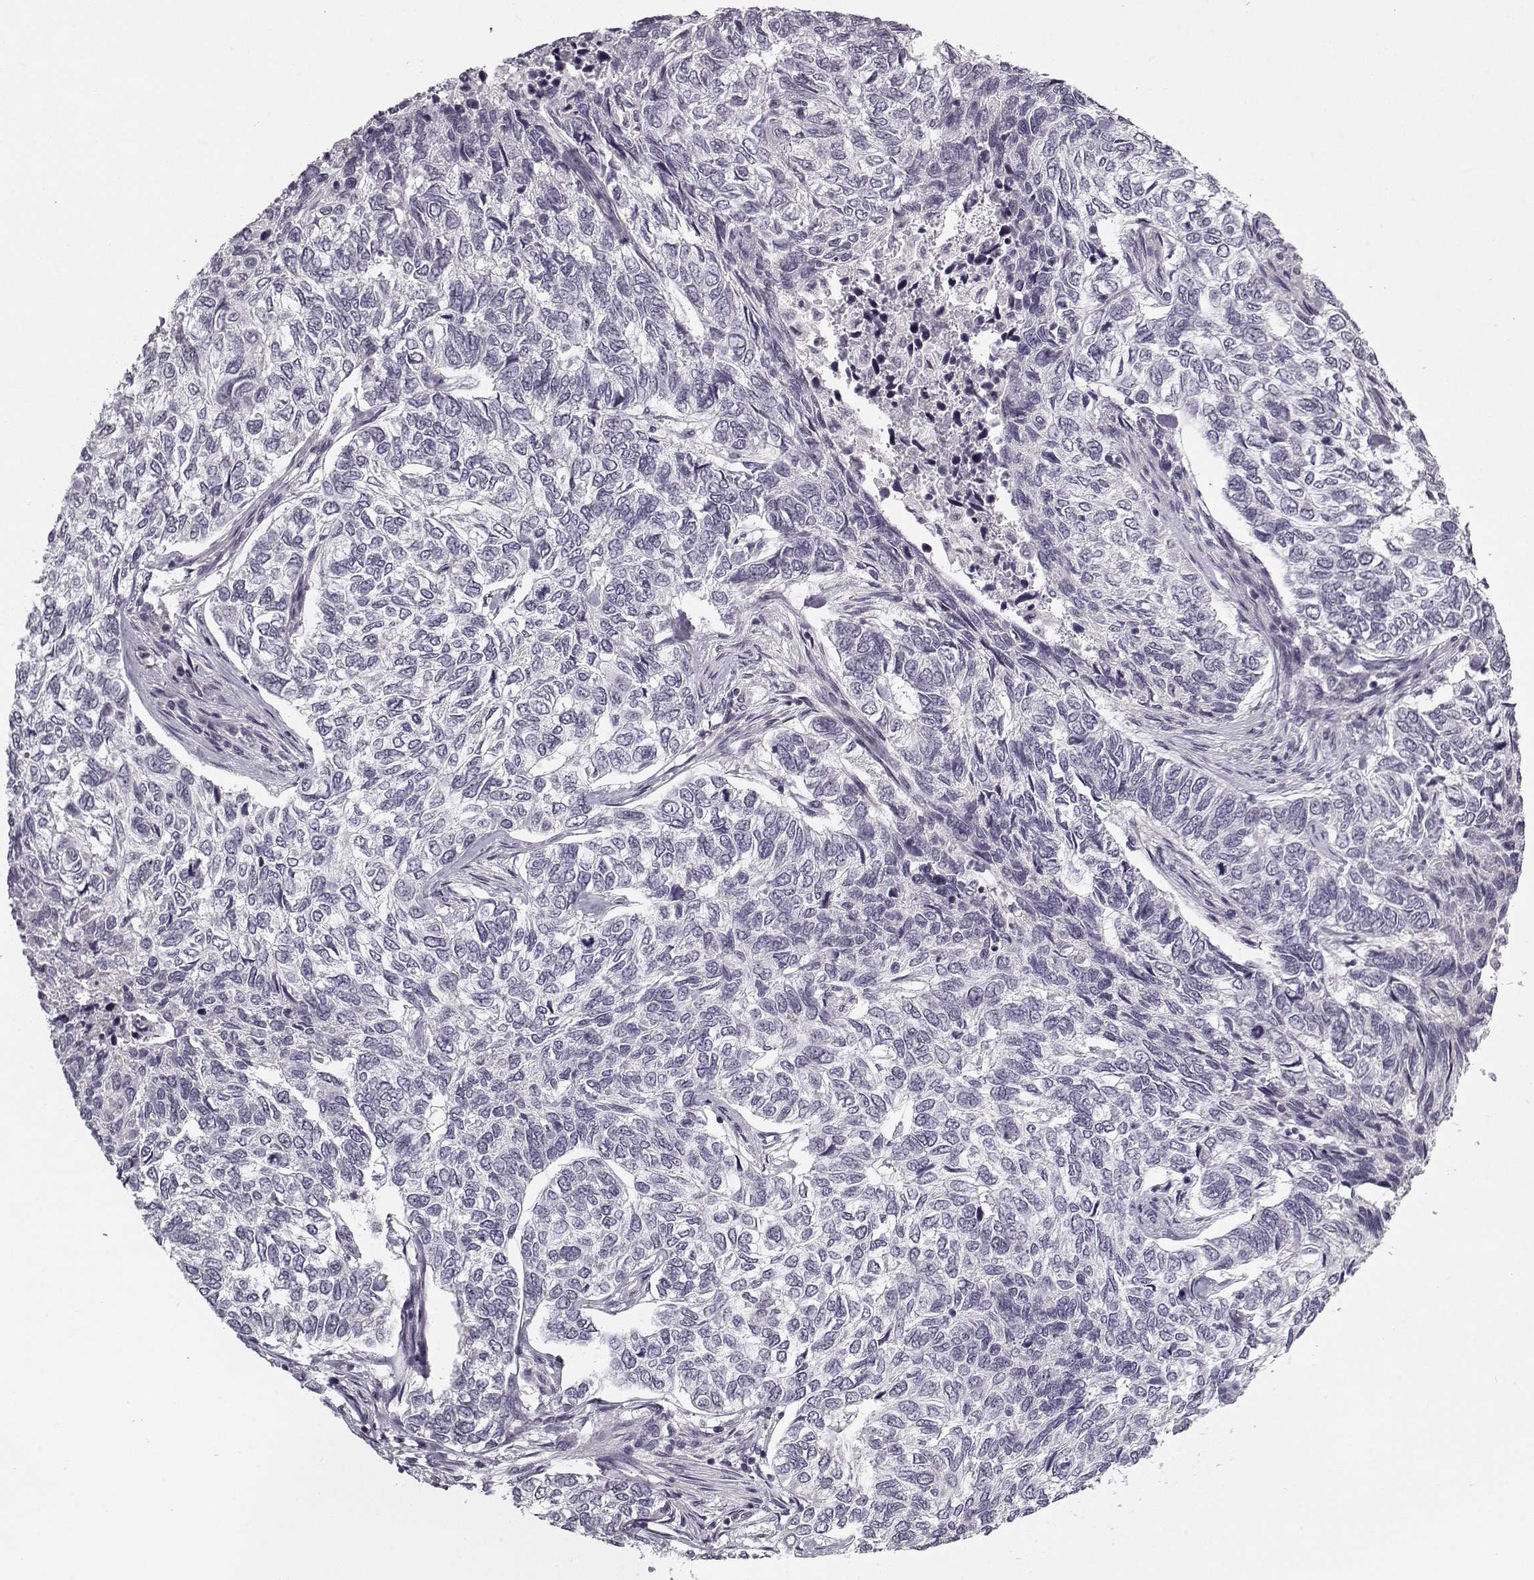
{"staining": {"intensity": "negative", "quantity": "none", "location": "none"}, "tissue": "skin cancer", "cell_type": "Tumor cells", "image_type": "cancer", "snomed": [{"axis": "morphology", "description": "Basal cell carcinoma"}, {"axis": "topography", "description": "Skin"}], "caption": "Micrograph shows no protein expression in tumor cells of basal cell carcinoma (skin) tissue.", "gene": "SNCA", "patient": {"sex": "female", "age": 65}}